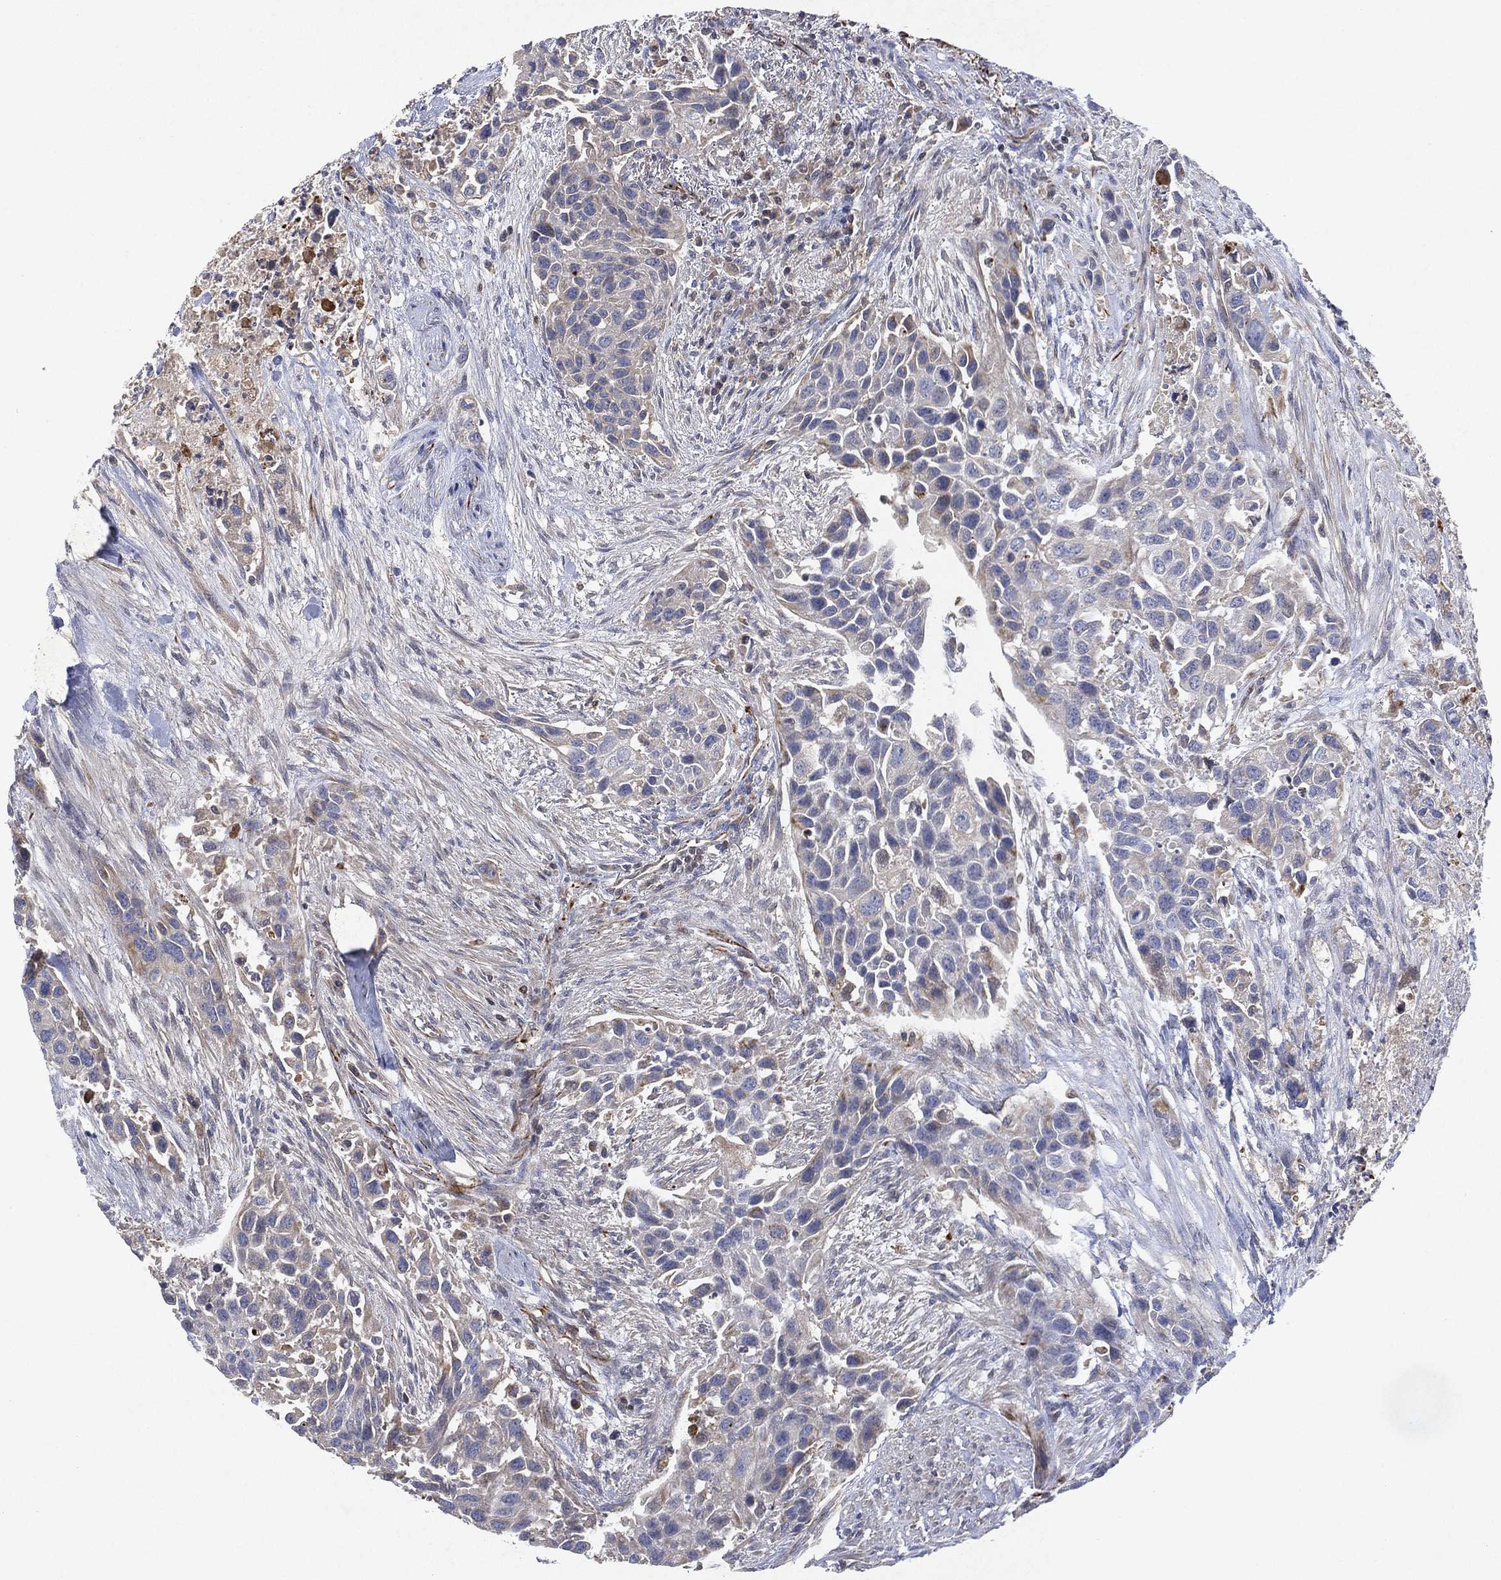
{"staining": {"intensity": "negative", "quantity": "none", "location": "none"}, "tissue": "urothelial cancer", "cell_type": "Tumor cells", "image_type": "cancer", "snomed": [{"axis": "morphology", "description": "Urothelial carcinoma, High grade"}, {"axis": "topography", "description": "Urinary bladder"}], "caption": "DAB (3,3'-diaminobenzidine) immunohistochemical staining of urothelial cancer demonstrates no significant staining in tumor cells. (DAB (3,3'-diaminobenzidine) immunohistochemistry (IHC), high magnification).", "gene": "FLI1", "patient": {"sex": "female", "age": 73}}